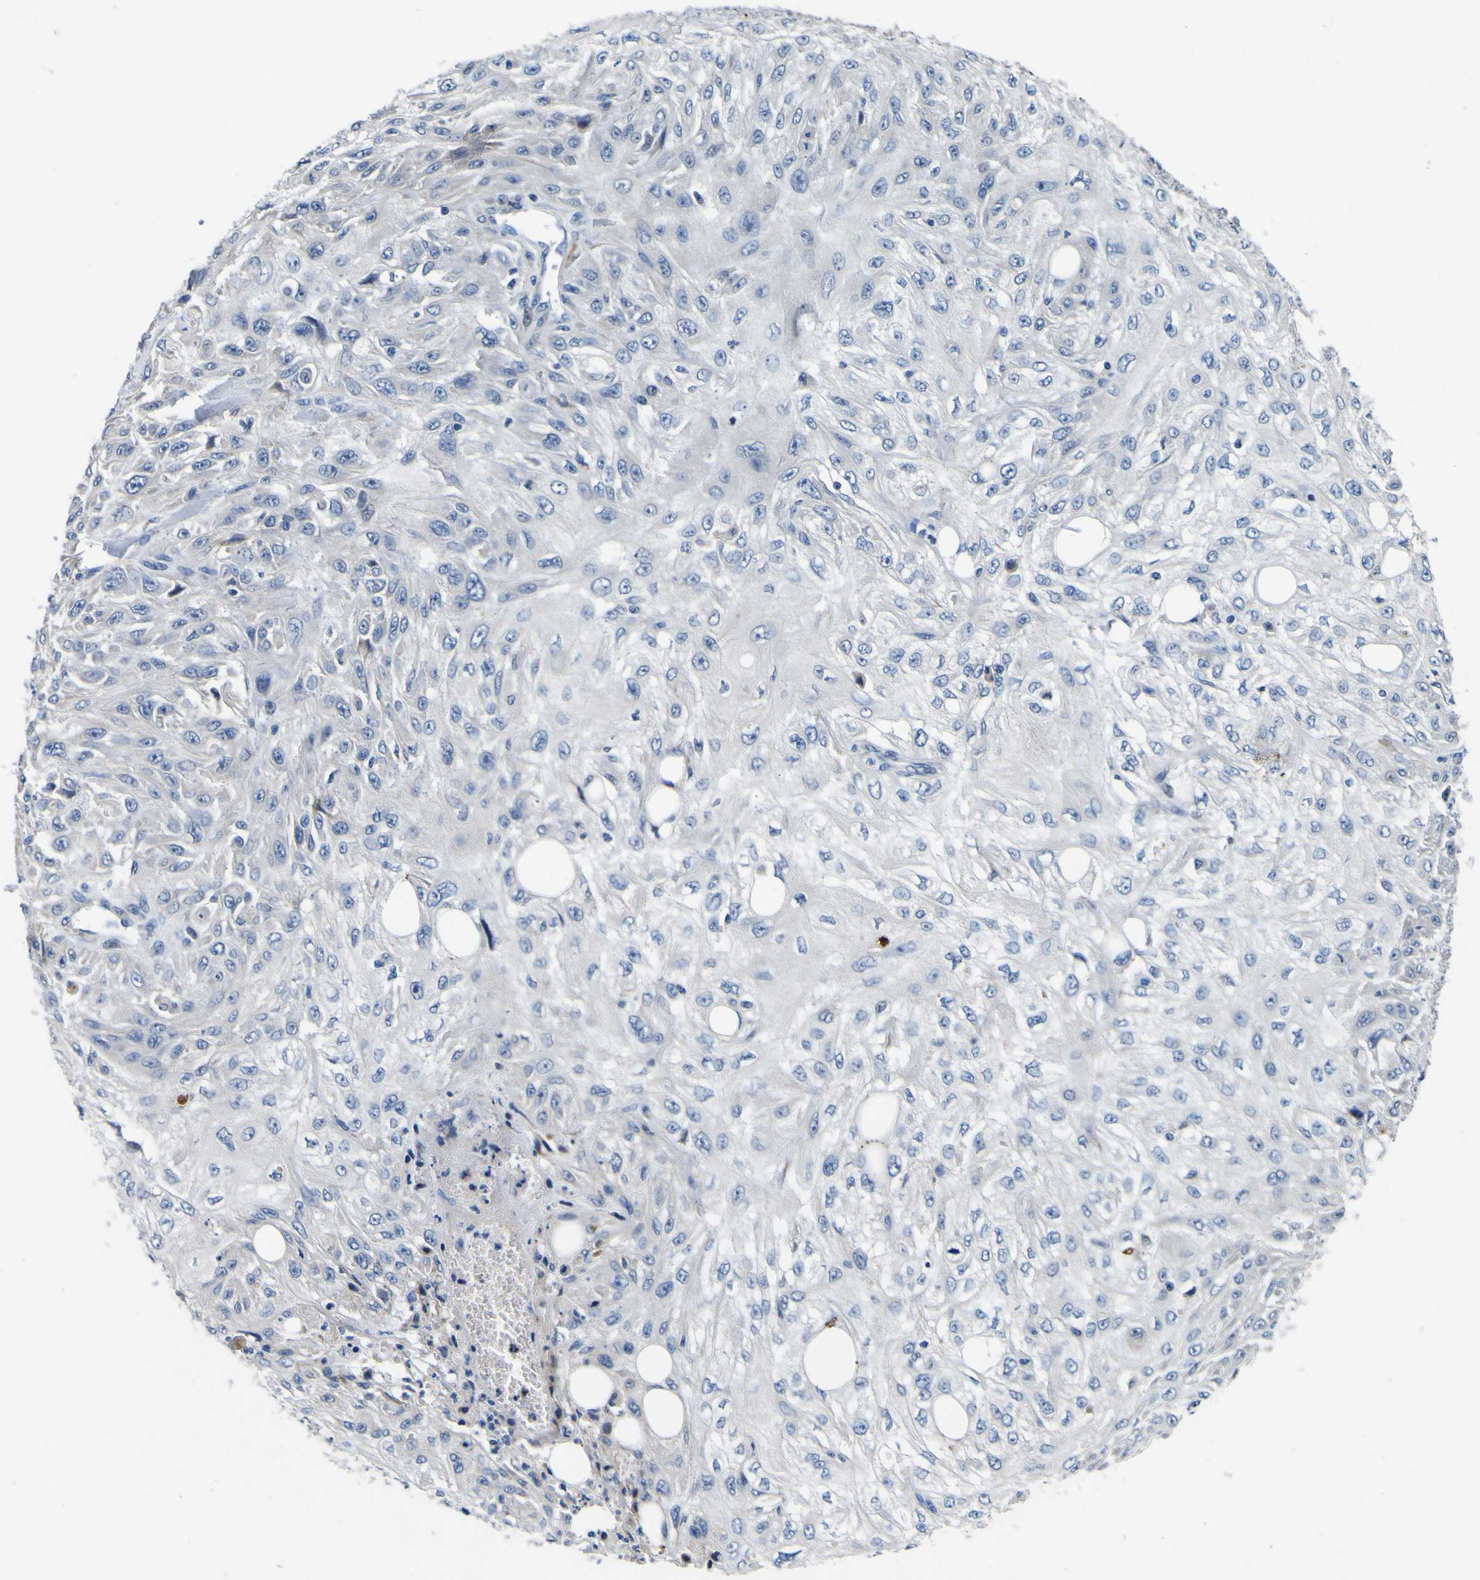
{"staining": {"intensity": "negative", "quantity": "none", "location": "none"}, "tissue": "skin cancer", "cell_type": "Tumor cells", "image_type": "cancer", "snomed": [{"axis": "morphology", "description": "Squamous cell carcinoma, NOS"}, {"axis": "topography", "description": "Skin"}], "caption": "Skin cancer stained for a protein using IHC displays no staining tumor cells.", "gene": "AGAP3", "patient": {"sex": "male", "age": 75}}